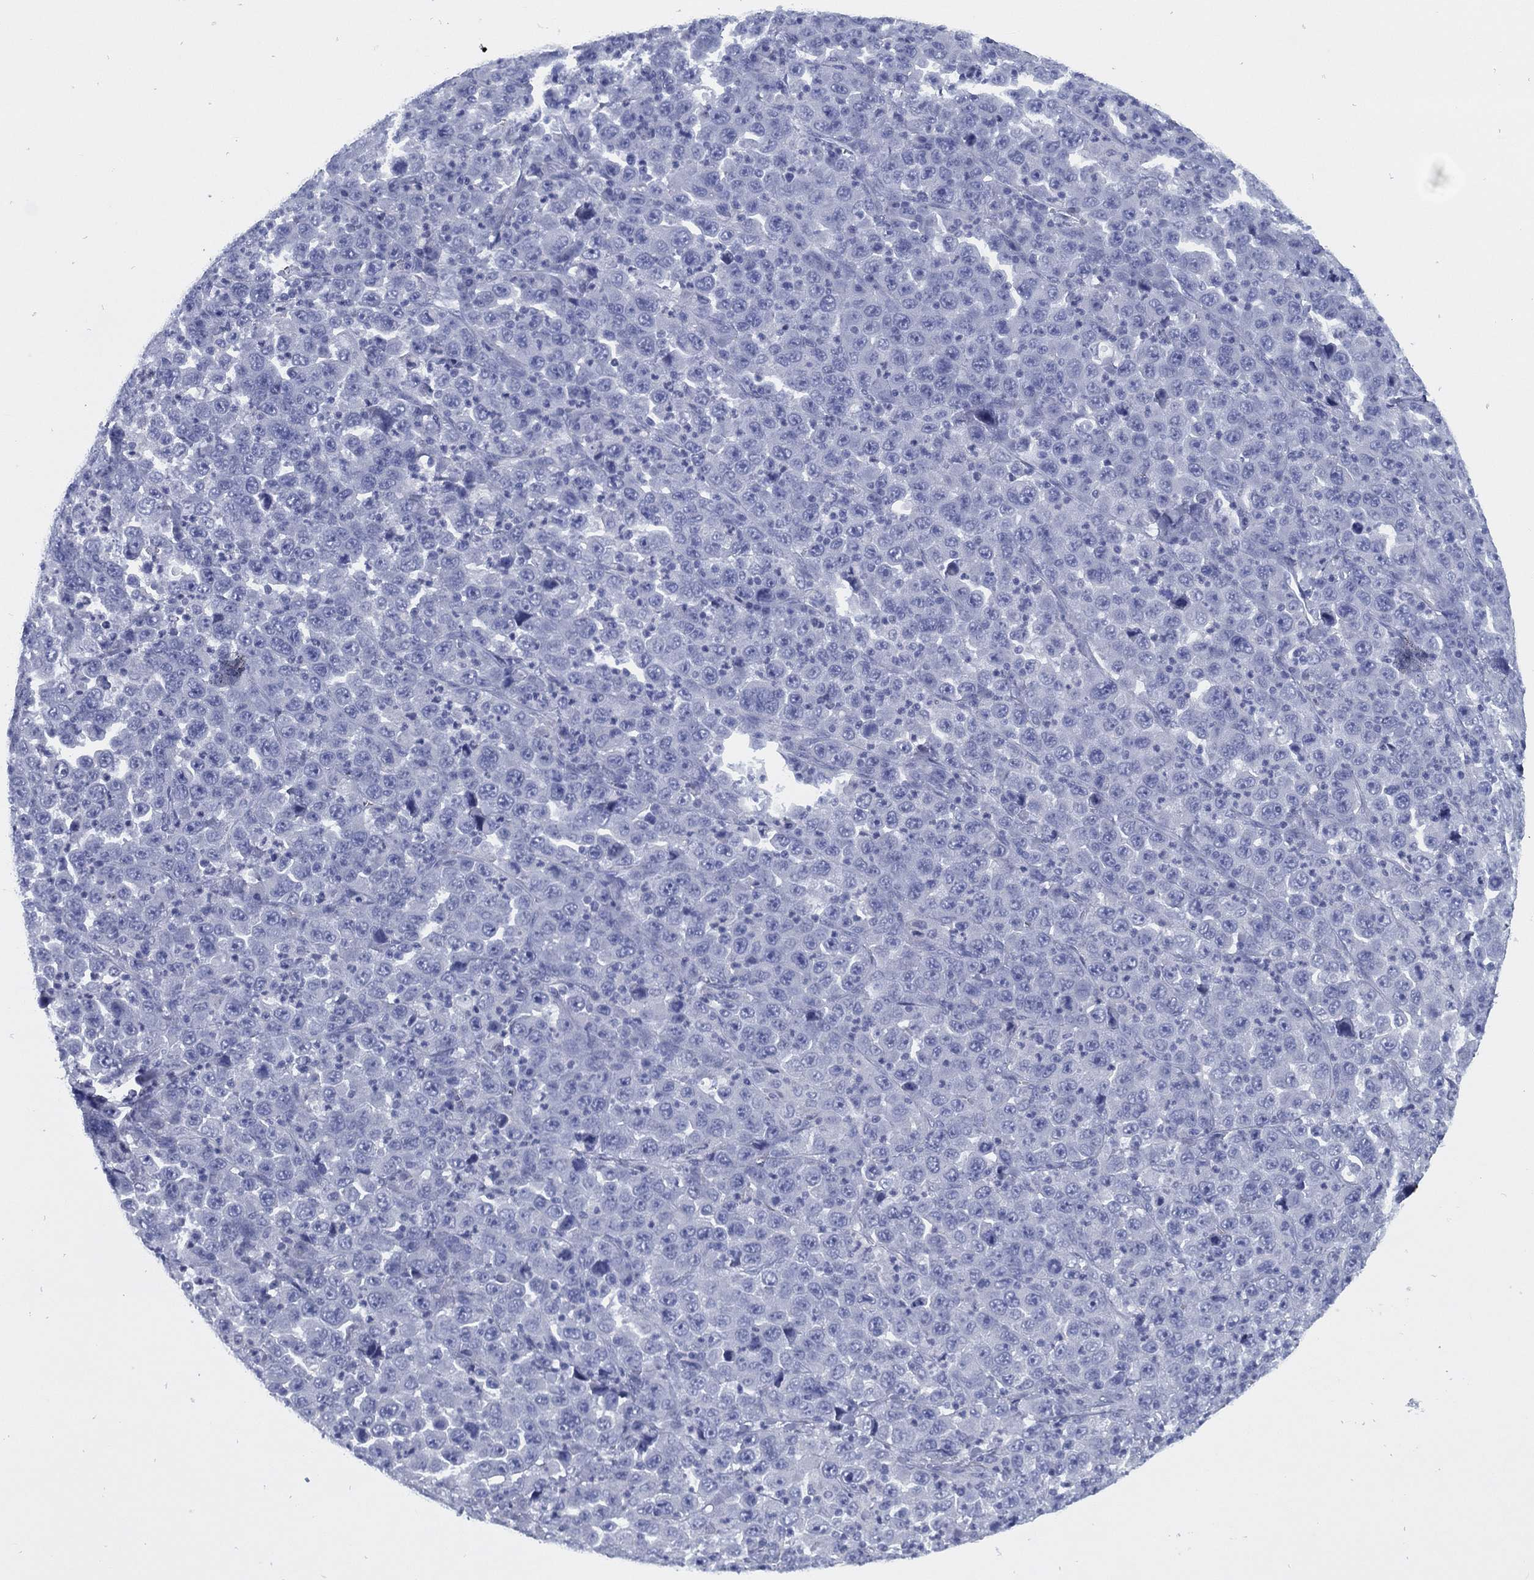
{"staining": {"intensity": "negative", "quantity": "none", "location": "none"}, "tissue": "stomach cancer", "cell_type": "Tumor cells", "image_type": "cancer", "snomed": [{"axis": "morphology", "description": "Normal tissue, NOS"}, {"axis": "morphology", "description": "Adenocarcinoma, NOS"}, {"axis": "topography", "description": "Stomach, upper"}, {"axis": "topography", "description": "Stomach"}], "caption": "Adenocarcinoma (stomach) stained for a protein using immunohistochemistry (IHC) reveals no expression tumor cells.", "gene": "TMEM252", "patient": {"sex": "male", "age": 59}}